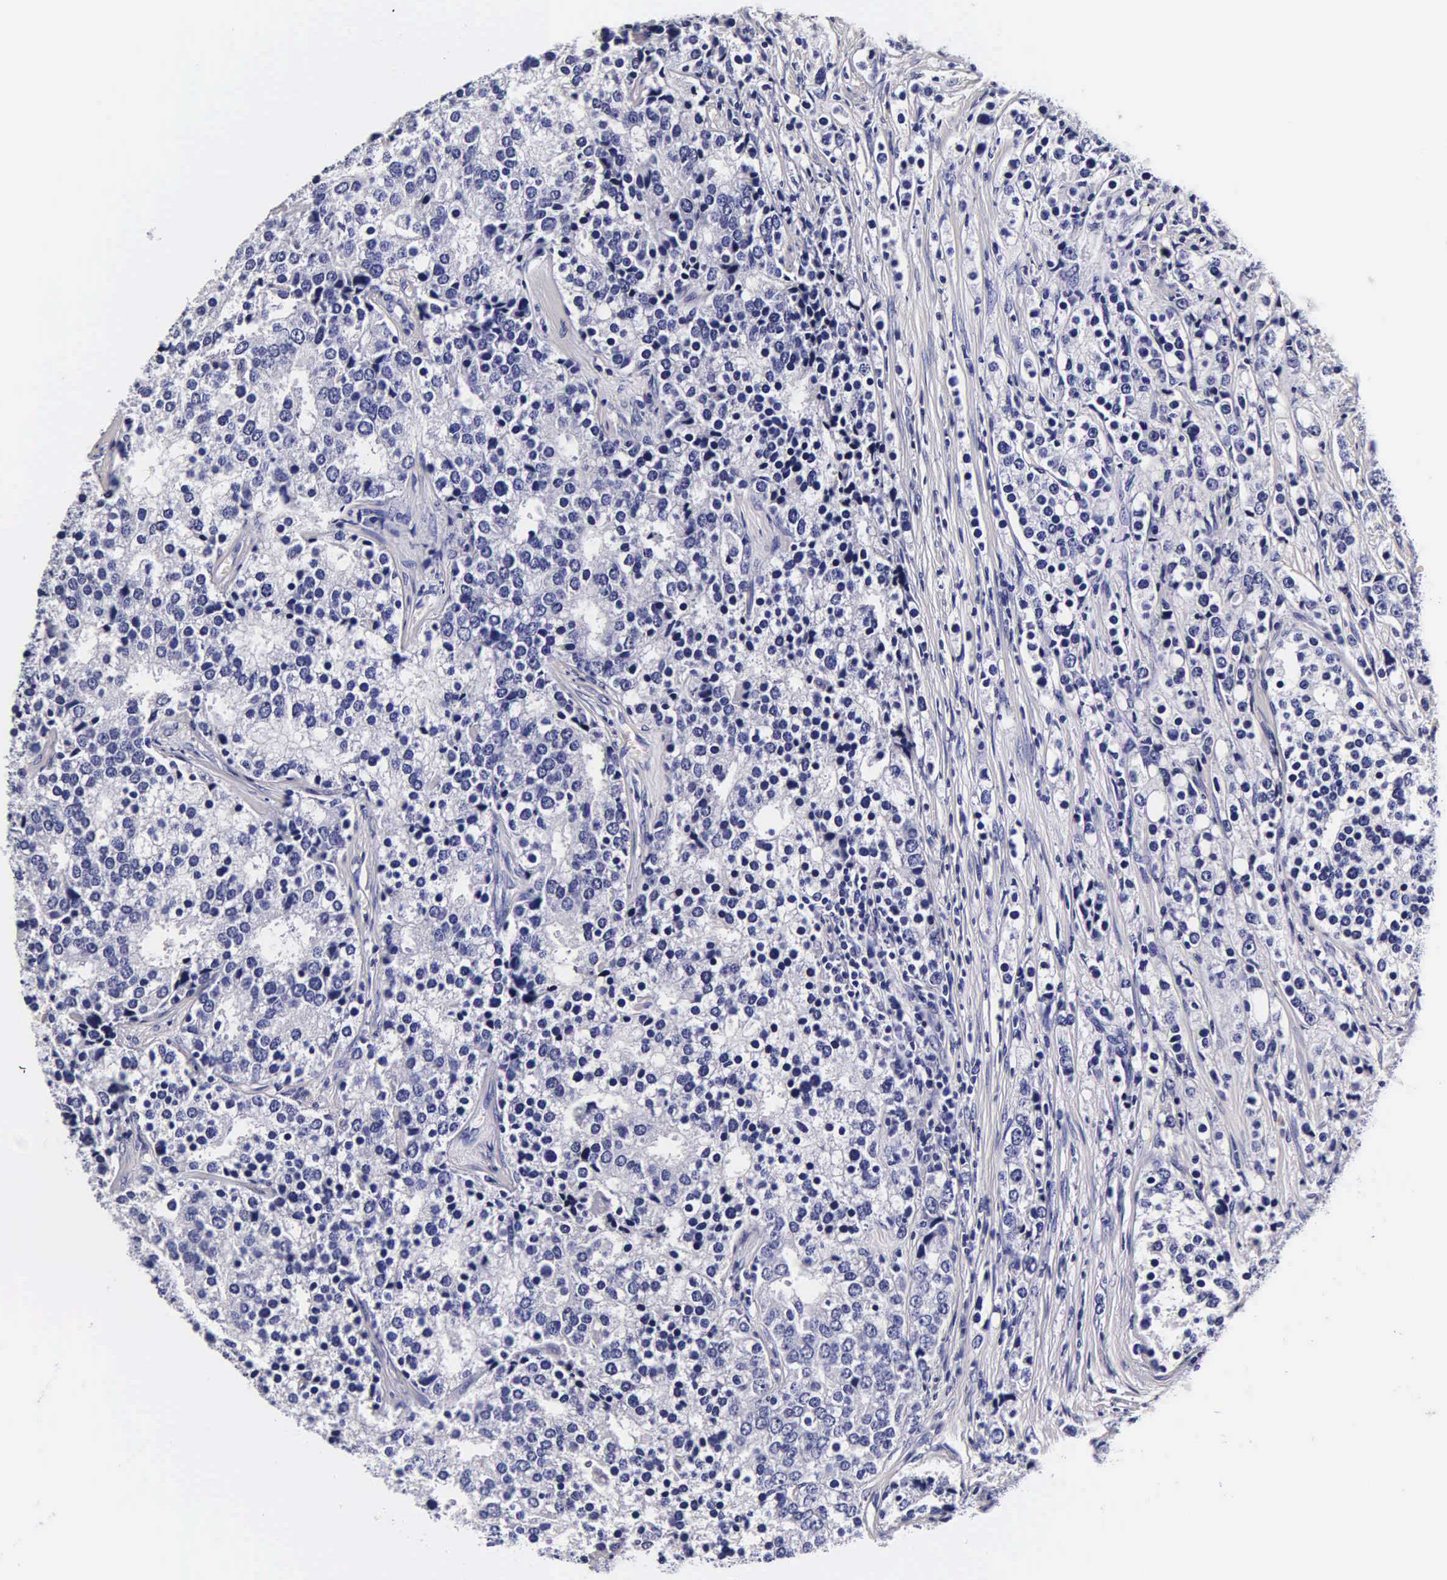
{"staining": {"intensity": "negative", "quantity": "none", "location": "none"}, "tissue": "prostate cancer", "cell_type": "Tumor cells", "image_type": "cancer", "snomed": [{"axis": "morphology", "description": "Adenocarcinoma, High grade"}, {"axis": "topography", "description": "Prostate"}], "caption": "An immunohistochemistry (IHC) micrograph of prostate adenocarcinoma (high-grade) is shown. There is no staining in tumor cells of prostate adenocarcinoma (high-grade).", "gene": "IAPP", "patient": {"sex": "male", "age": 71}}